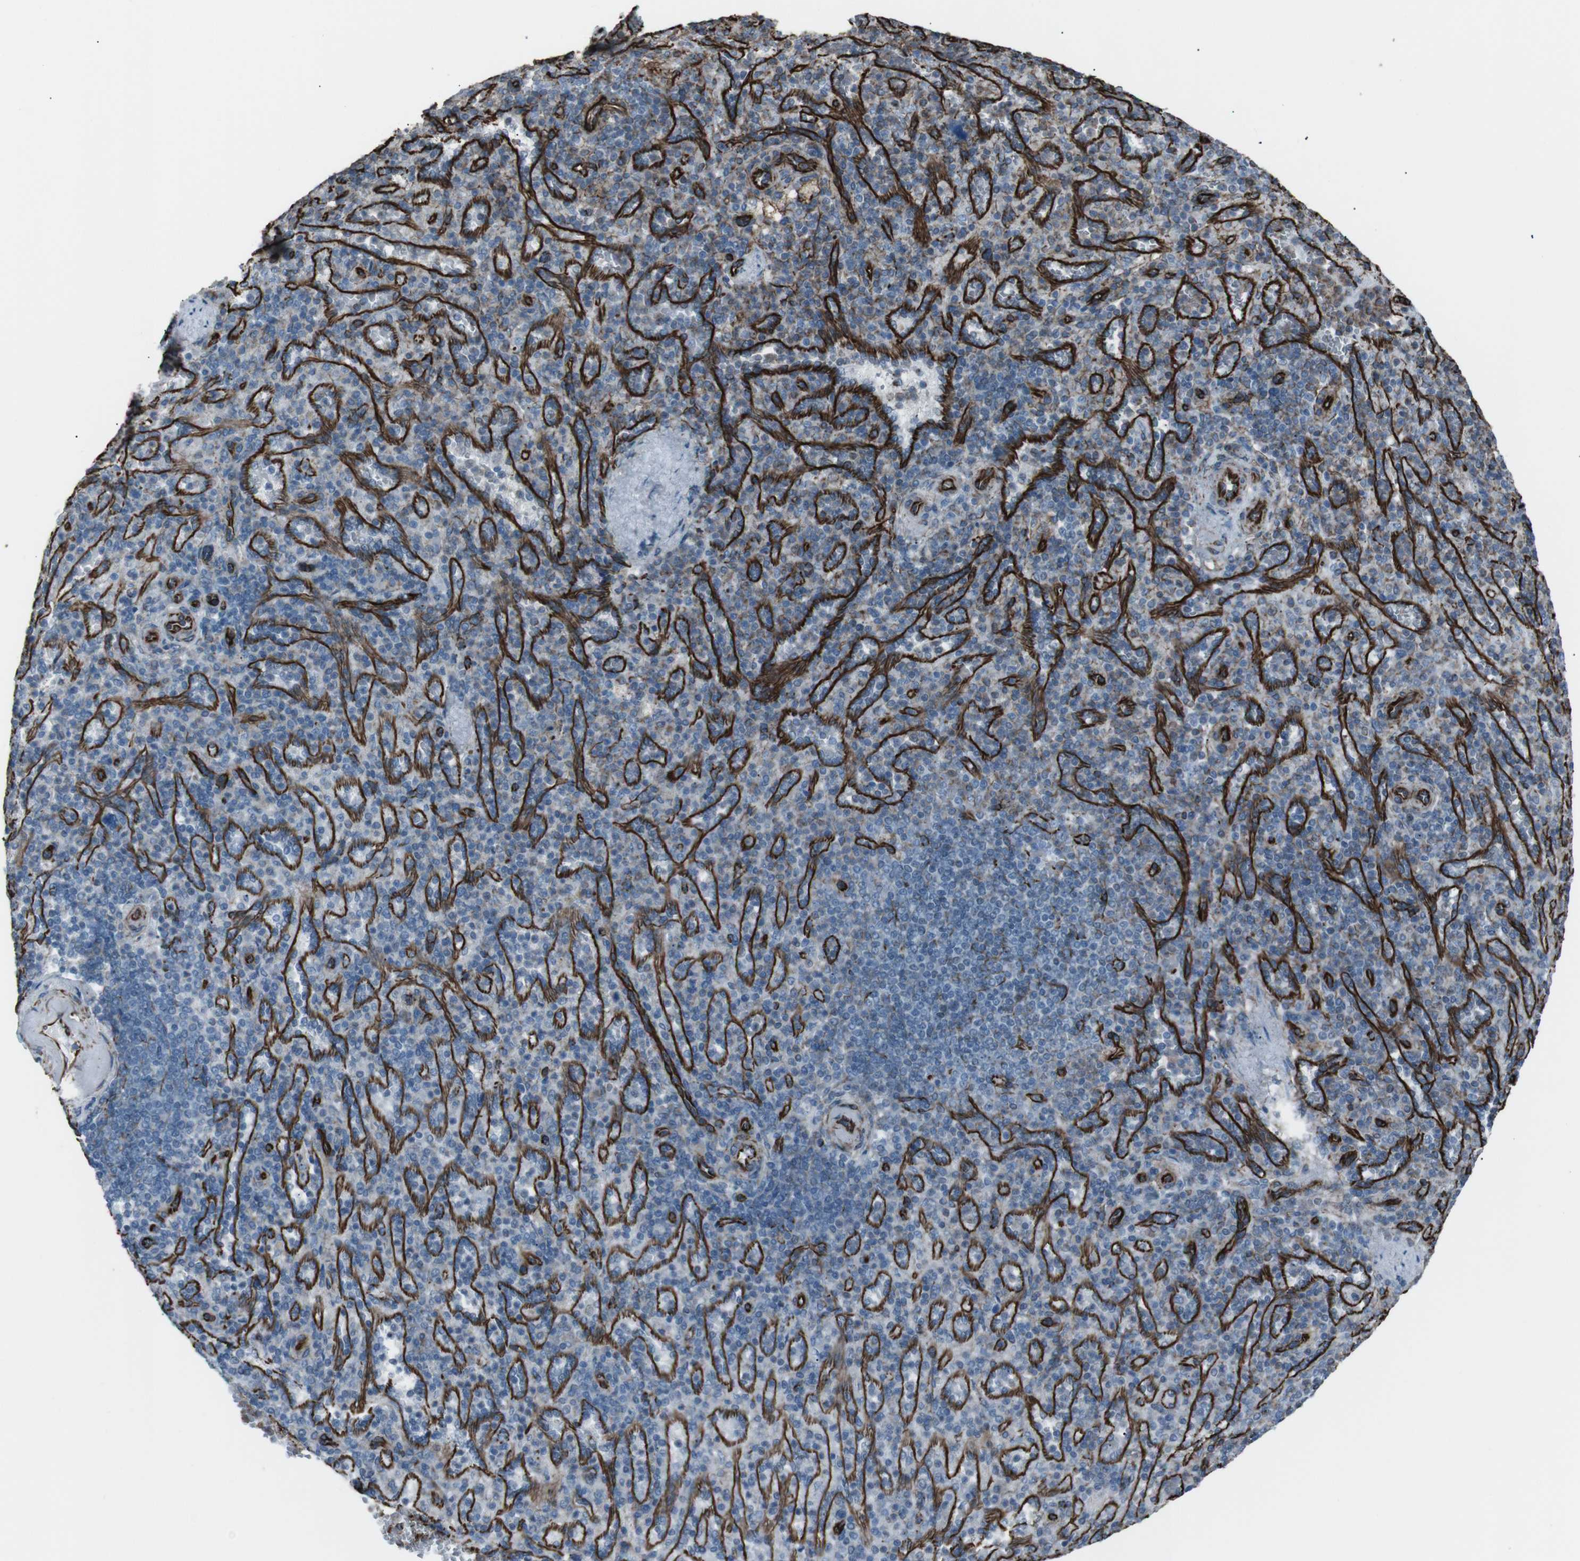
{"staining": {"intensity": "negative", "quantity": "none", "location": "none"}, "tissue": "spleen", "cell_type": "Cells in red pulp", "image_type": "normal", "snomed": [{"axis": "morphology", "description": "Normal tissue, NOS"}, {"axis": "topography", "description": "Spleen"}], "caption": "Immunohistochemical staining of benign human spleen shows no significant expression in cells in red pulp. (IHC, brightfield microscopy, high magnification).", "gene": "ZDHHC6", "patient": {"sex": "female", "age": 74}}